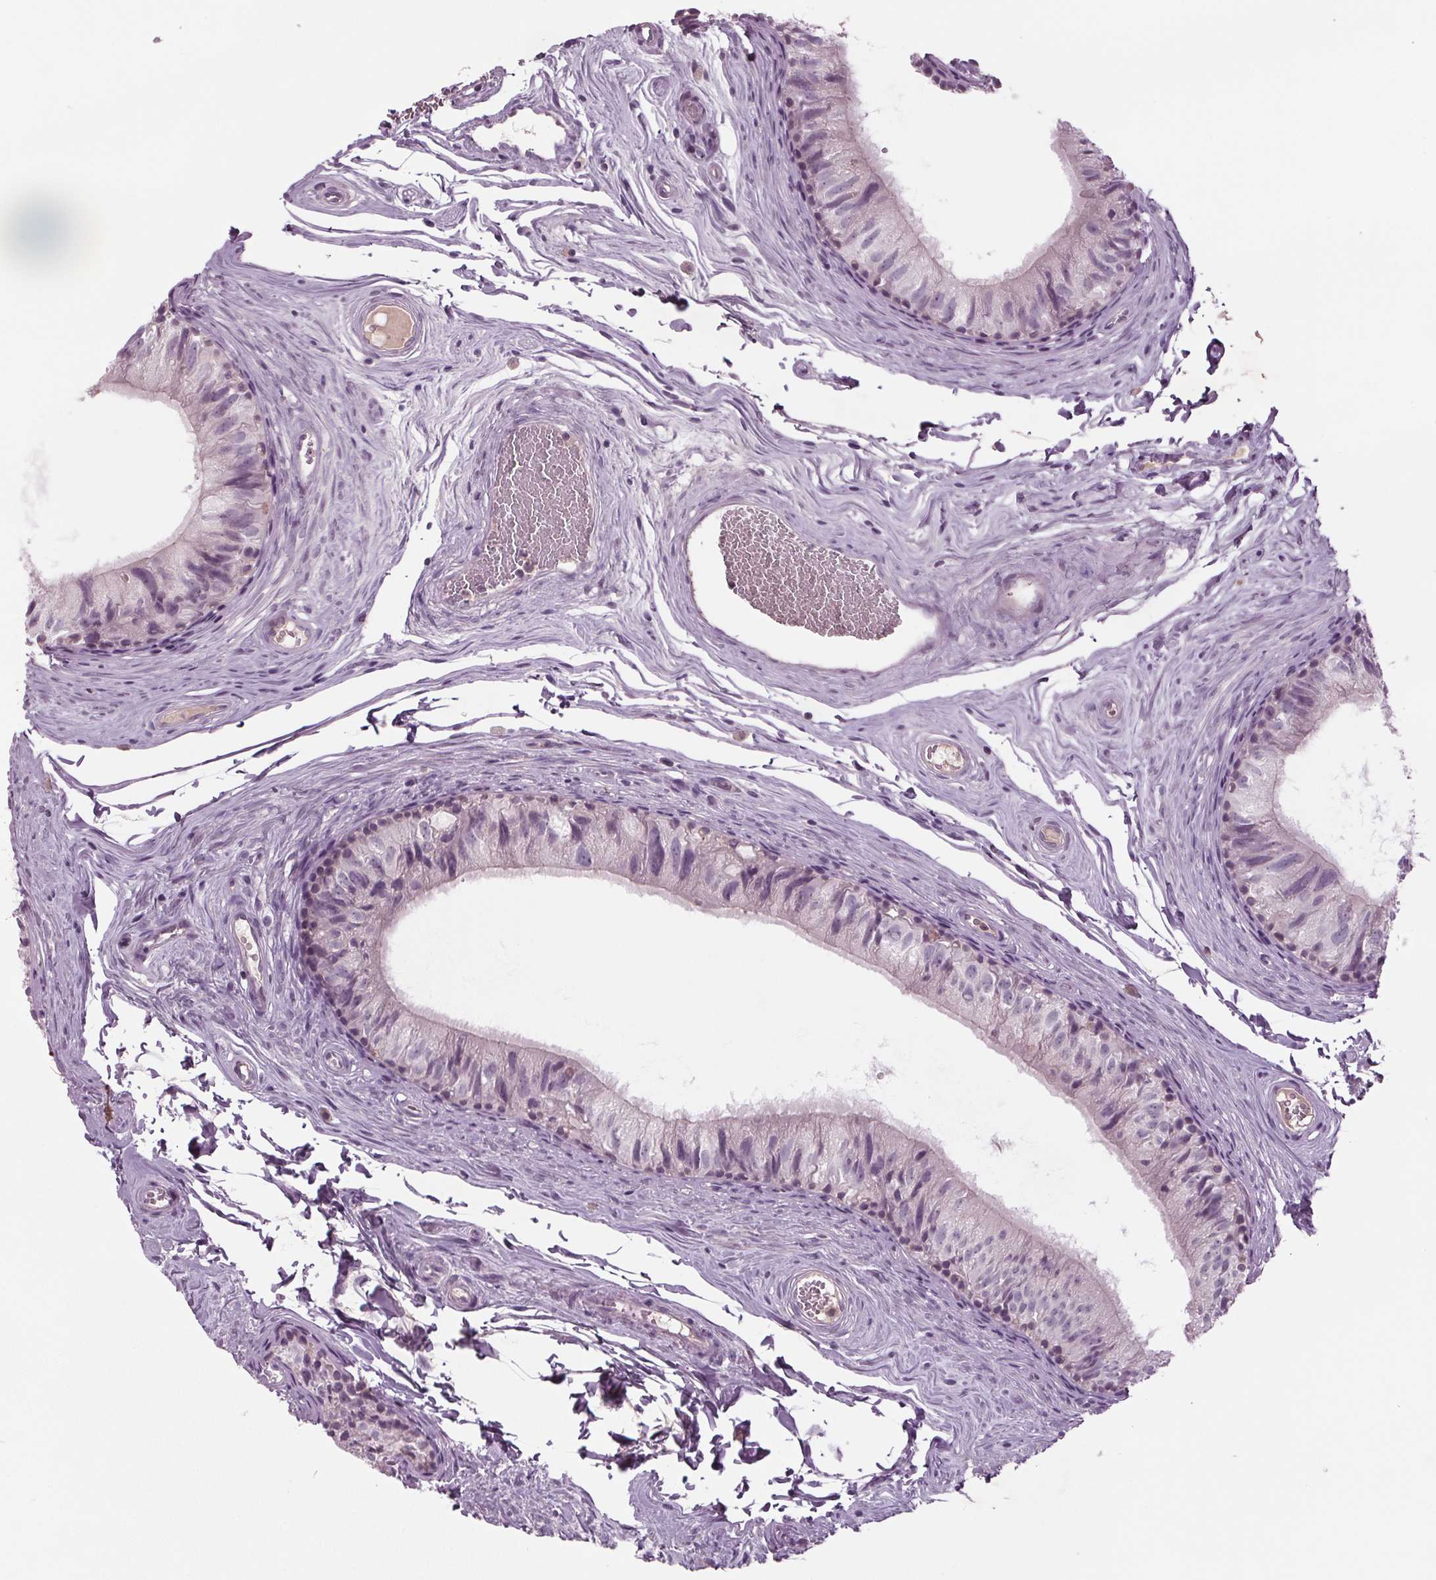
{"staining": {"intensity": "negative", "quantity": "none", "location": "none"}, "tissue": "epididymis", "cell_type": "Glandular cells", "image_type": "normal", "snomed": [{"axis": "morphology", "description": "Normal tissue, NOS"}, {"axis": "topography", "description": "Epididymis"}], "caption": "A histopathology image of human epididymis is negative for staining in glandular cells.", "gene": "BHLHE22", "patient": {"sex": "male", "age": 45}}